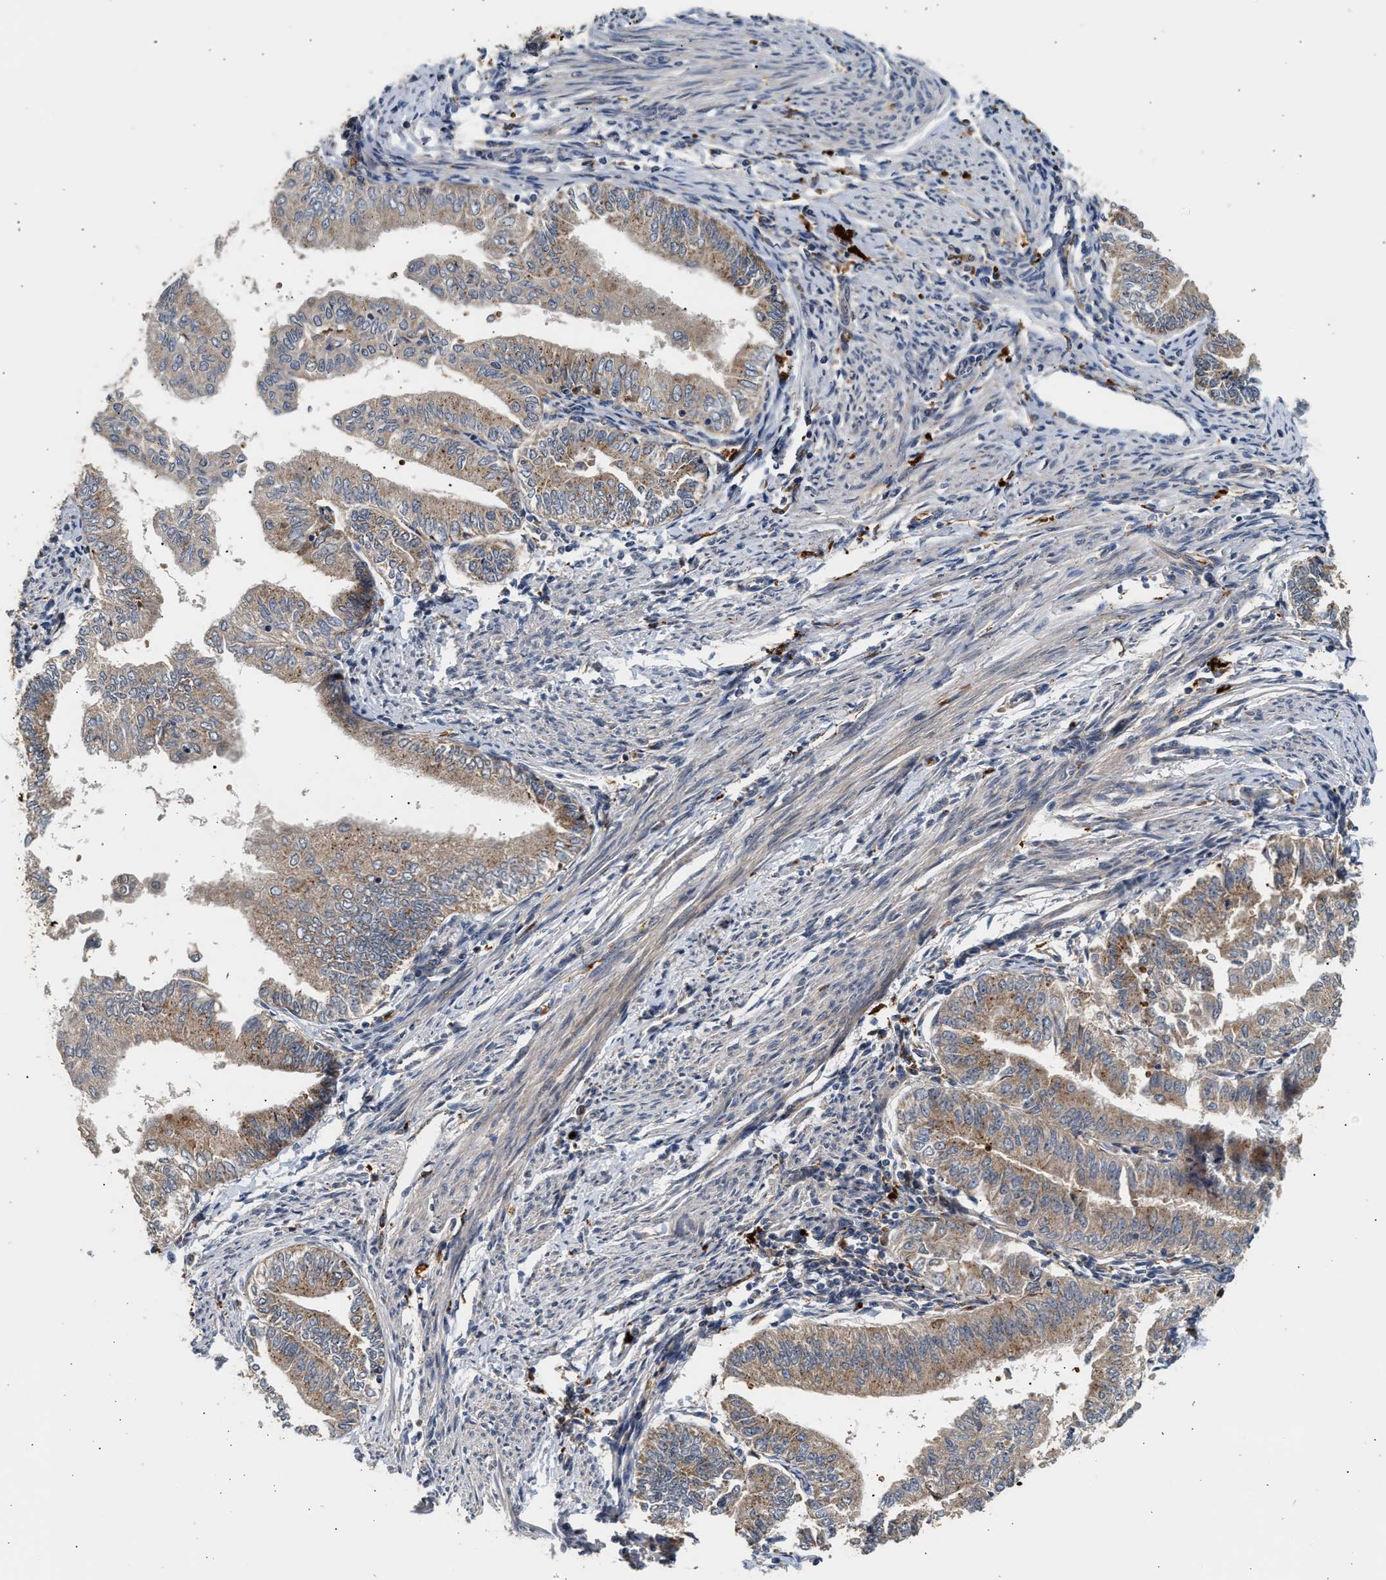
{"staining": {"intensity": "moderate", "quantity": ">75%", "location": "cytoplasmic/membranous"}, "tissue": "endometrial cancer", "cell_type": "Tumor cells", "image_type": "cancer", "snomed": [{"axis": "morphology", "description": "Adenocarcinoma, NOS"}, {"axis": "topography", "description": "Endometrium"}], "caption": "Protein staining of endometrial cancer tissue exhibits moderate cytoplasmic/membranous positivity in about >75% of tumor cells.", "gene": "PLD3", "patient": {"sex": "female", "age": 66}}